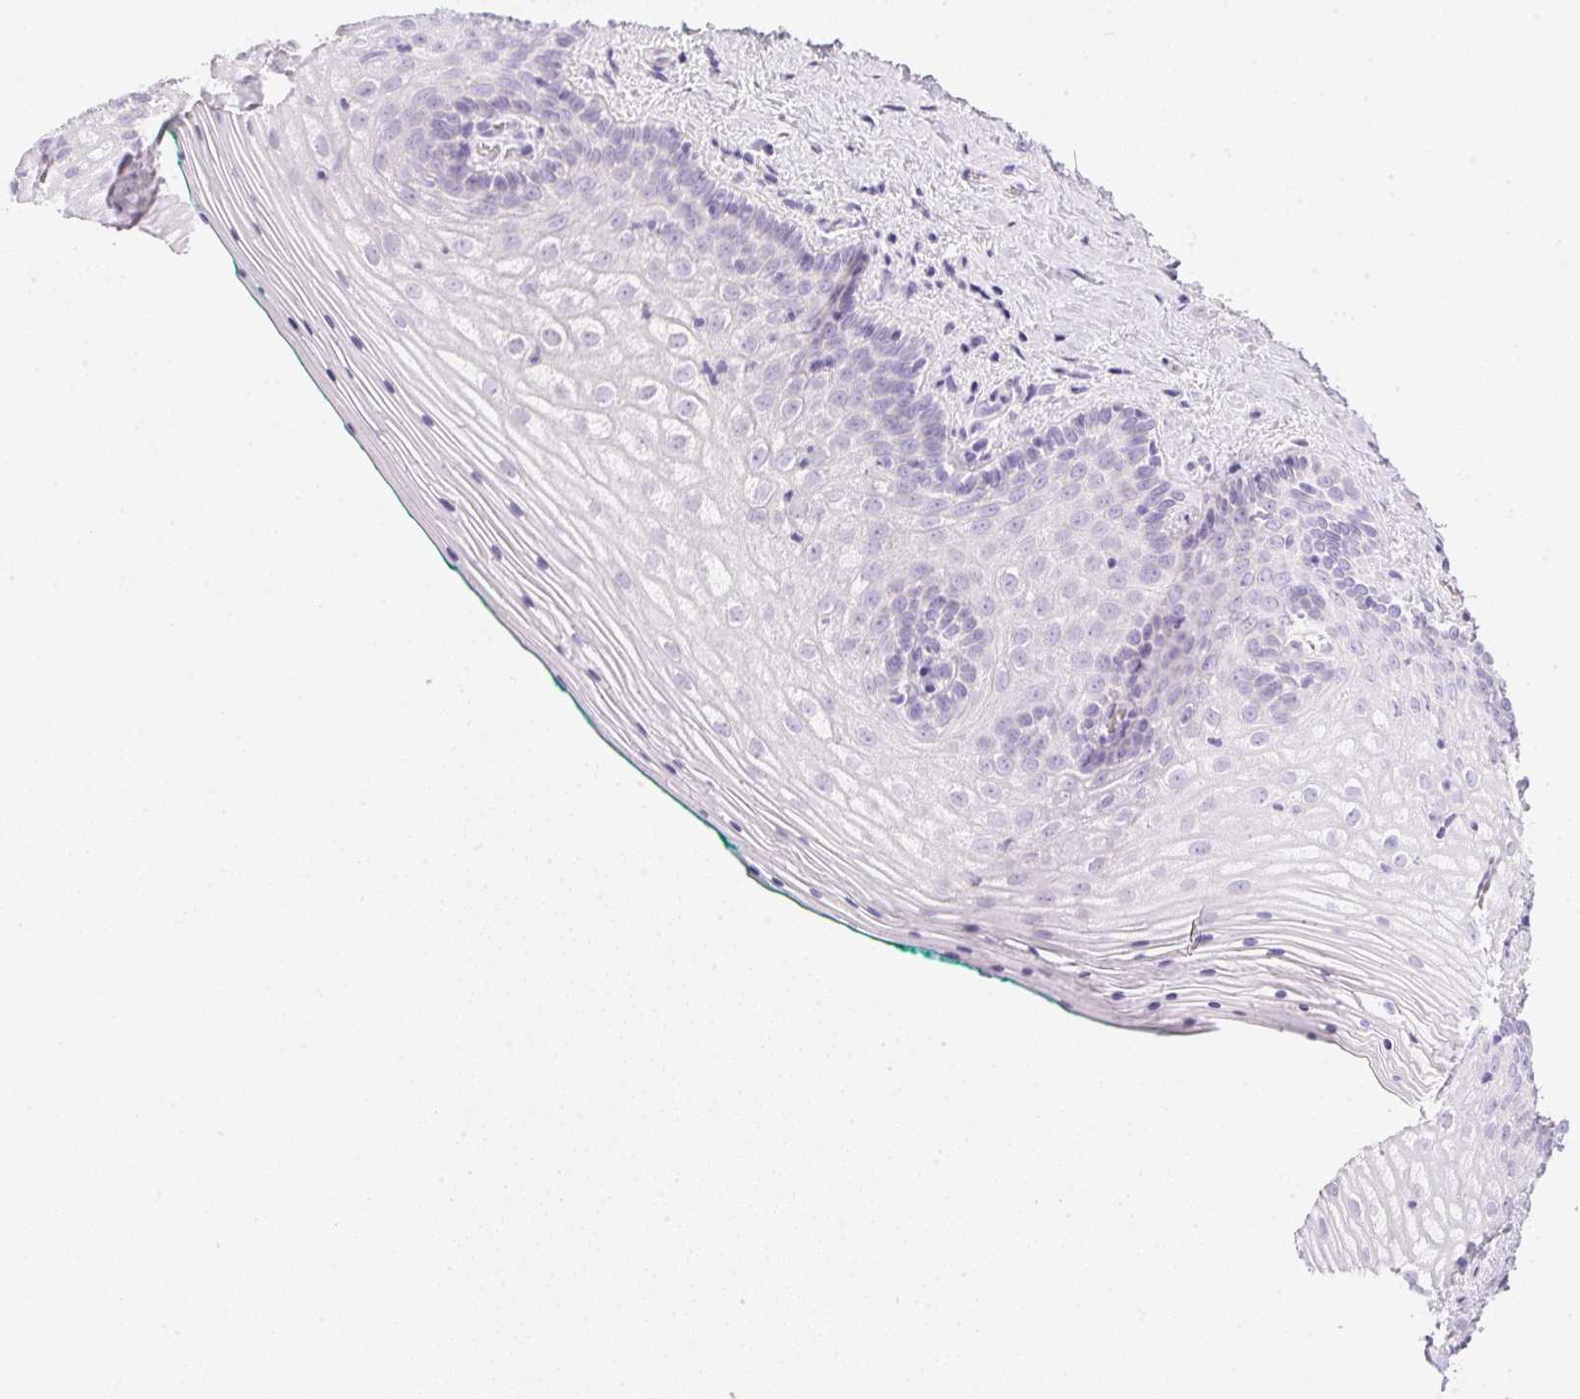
{"staining": {"intensity": "negative", "quantity": "none", "location": "none"}, "tissue": "vagina", "cell_type": "Squamous epithelial cells", "image_type": "normal", "snomed": [{"axis": "morphology", "description": "Normal tissue, NOS"}, {"axis": "topography", "description": "Vagina"}], "caption": "This is an immunohistochemistry photomicrograph of normal human vagina. There is no positivity in squamous epithelial cells.", "gene": "CTRL", "patient": {"sex": "female", "age": 45}}